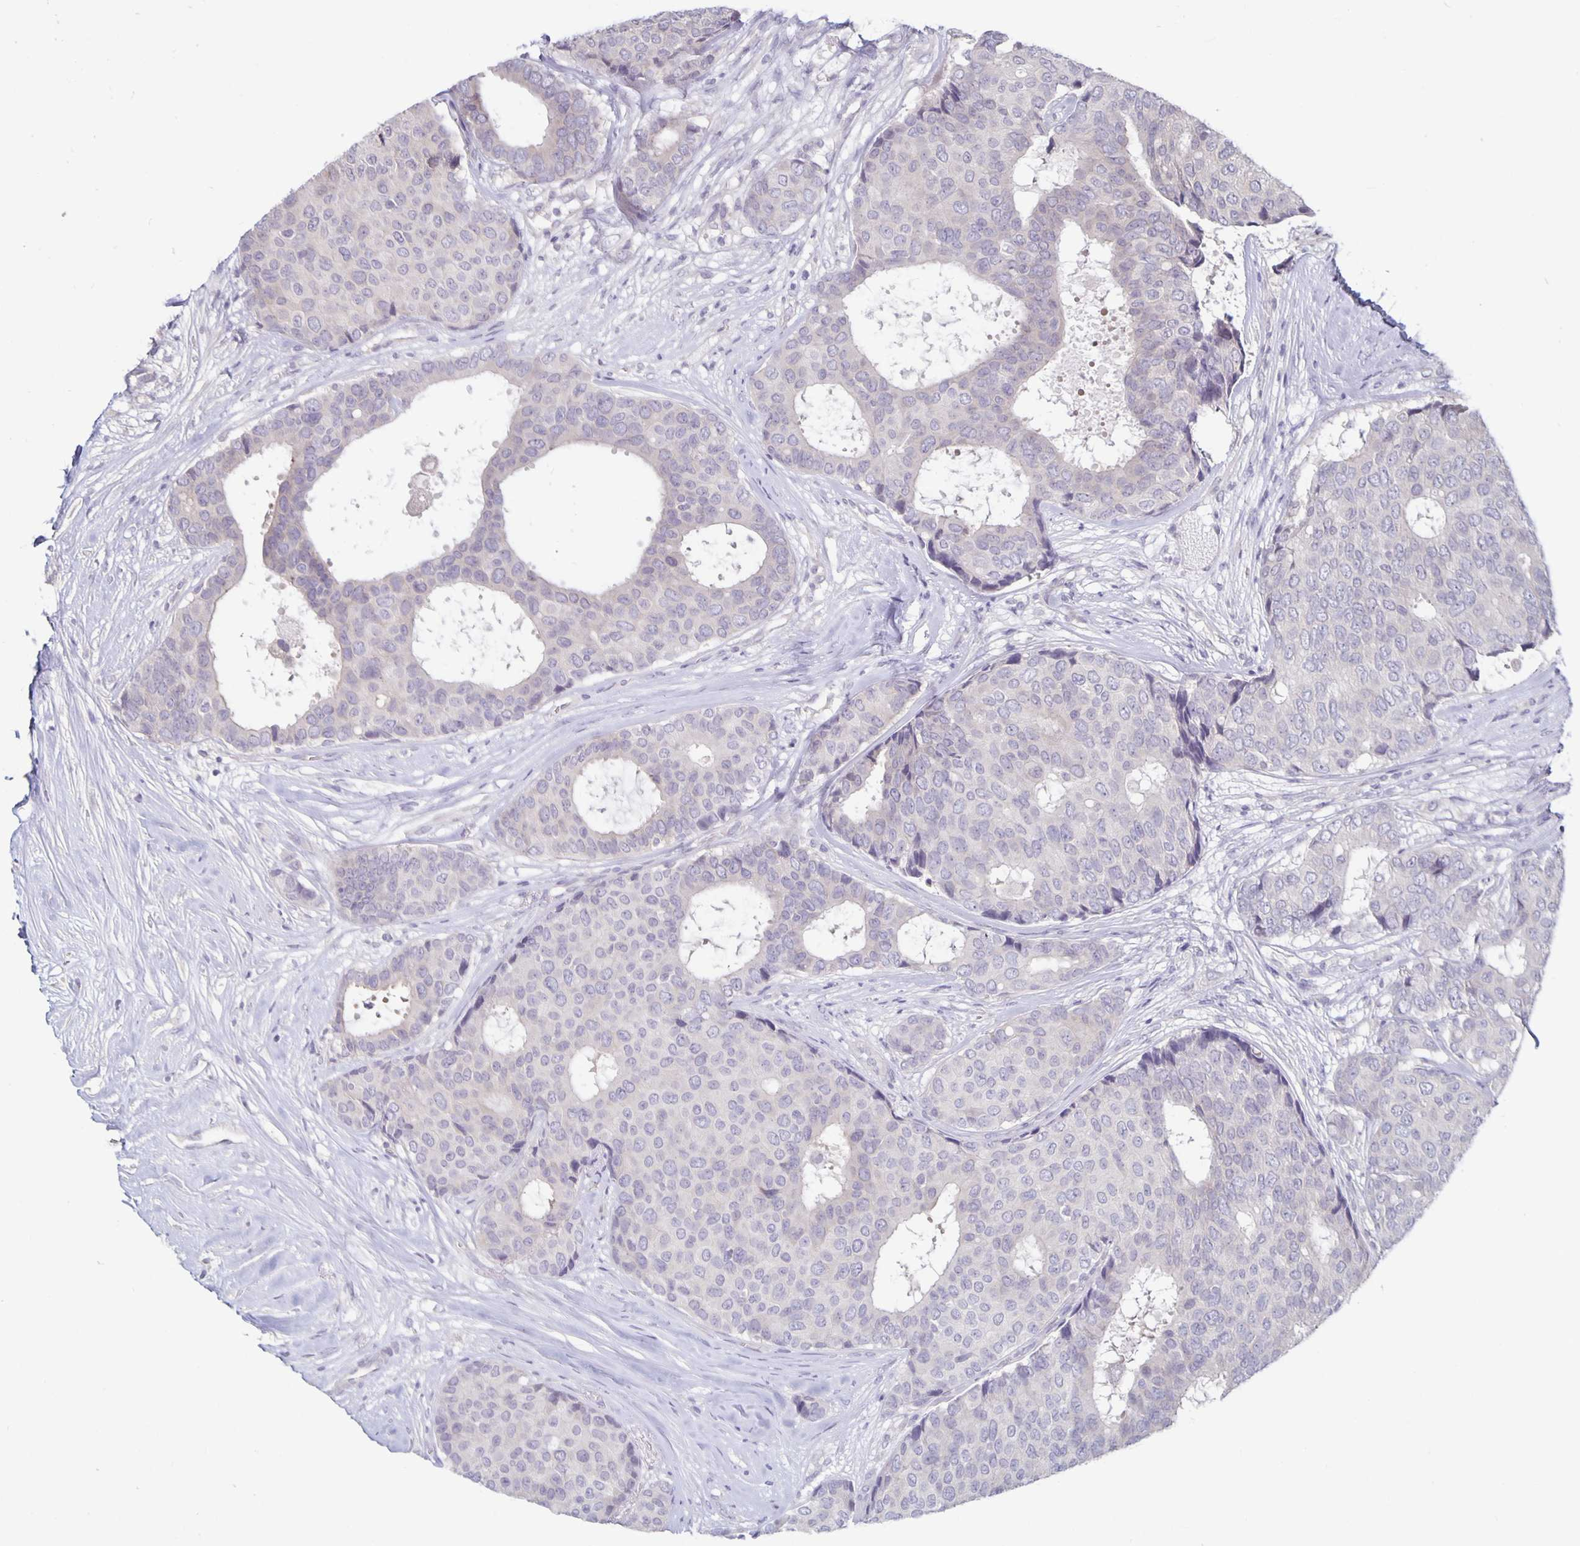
{"staining": {"intensity": "negative", "quantity": "none", "location": "none"}, "tissue": "breast cancer", "cell_type": "Tumor cells", "image_type": "cancer", "snomed": [{"axis": "morphology", "description": "Duct carcinoma"}, {"axis": "topography", "description": "Breast"}], "caption": "Immunohistochemistry micrograph of neoplastic tissue: human breast cancer stained with DAB exhibits no significant protein staining in tumor cells.", "gene": "PLCB3", "patient": {"sex": "female", "age": 75}}